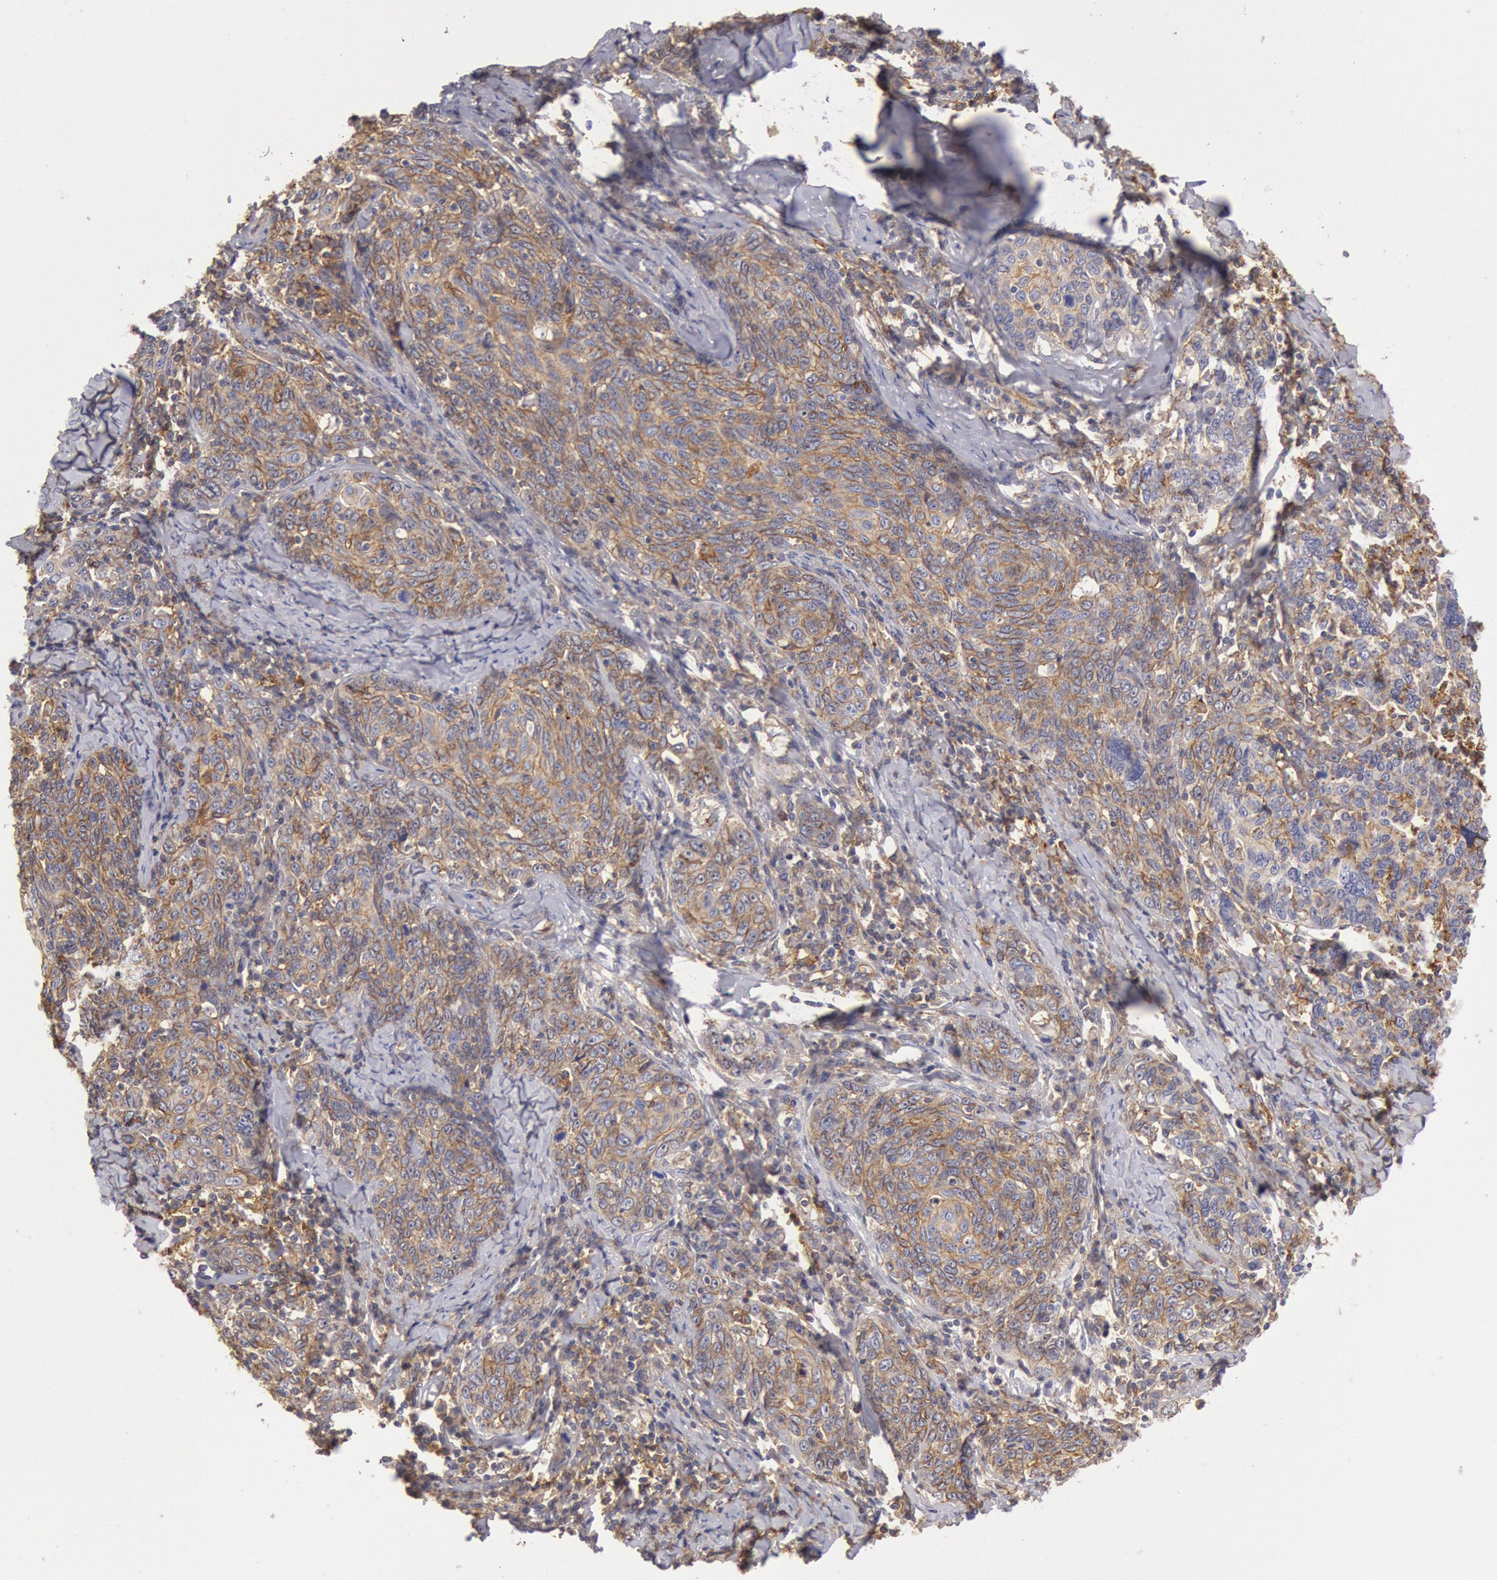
{"staining": {"intensity": "weak", "quantity": "25%-75%", "location": "cytoplasmic/membranous"}, "tissue": "cervical cancer", "cell_type": "Tumor cells", "image_type": "cancer", "snomed": [{"axis": "morphology", "description": "Squamous cell carcinoma, NOS"}, {"axis": "topography", "description": "Cervix"}], "caption": "IHC histopathology image of cervical cancer stained for a protein (brown), which shows low levels of weak cytoplasmic/membranous staining in about 25%-75% of tumor cells.", "gene": "SNAP23", "patient": {"sex": "female", "age": 41}}